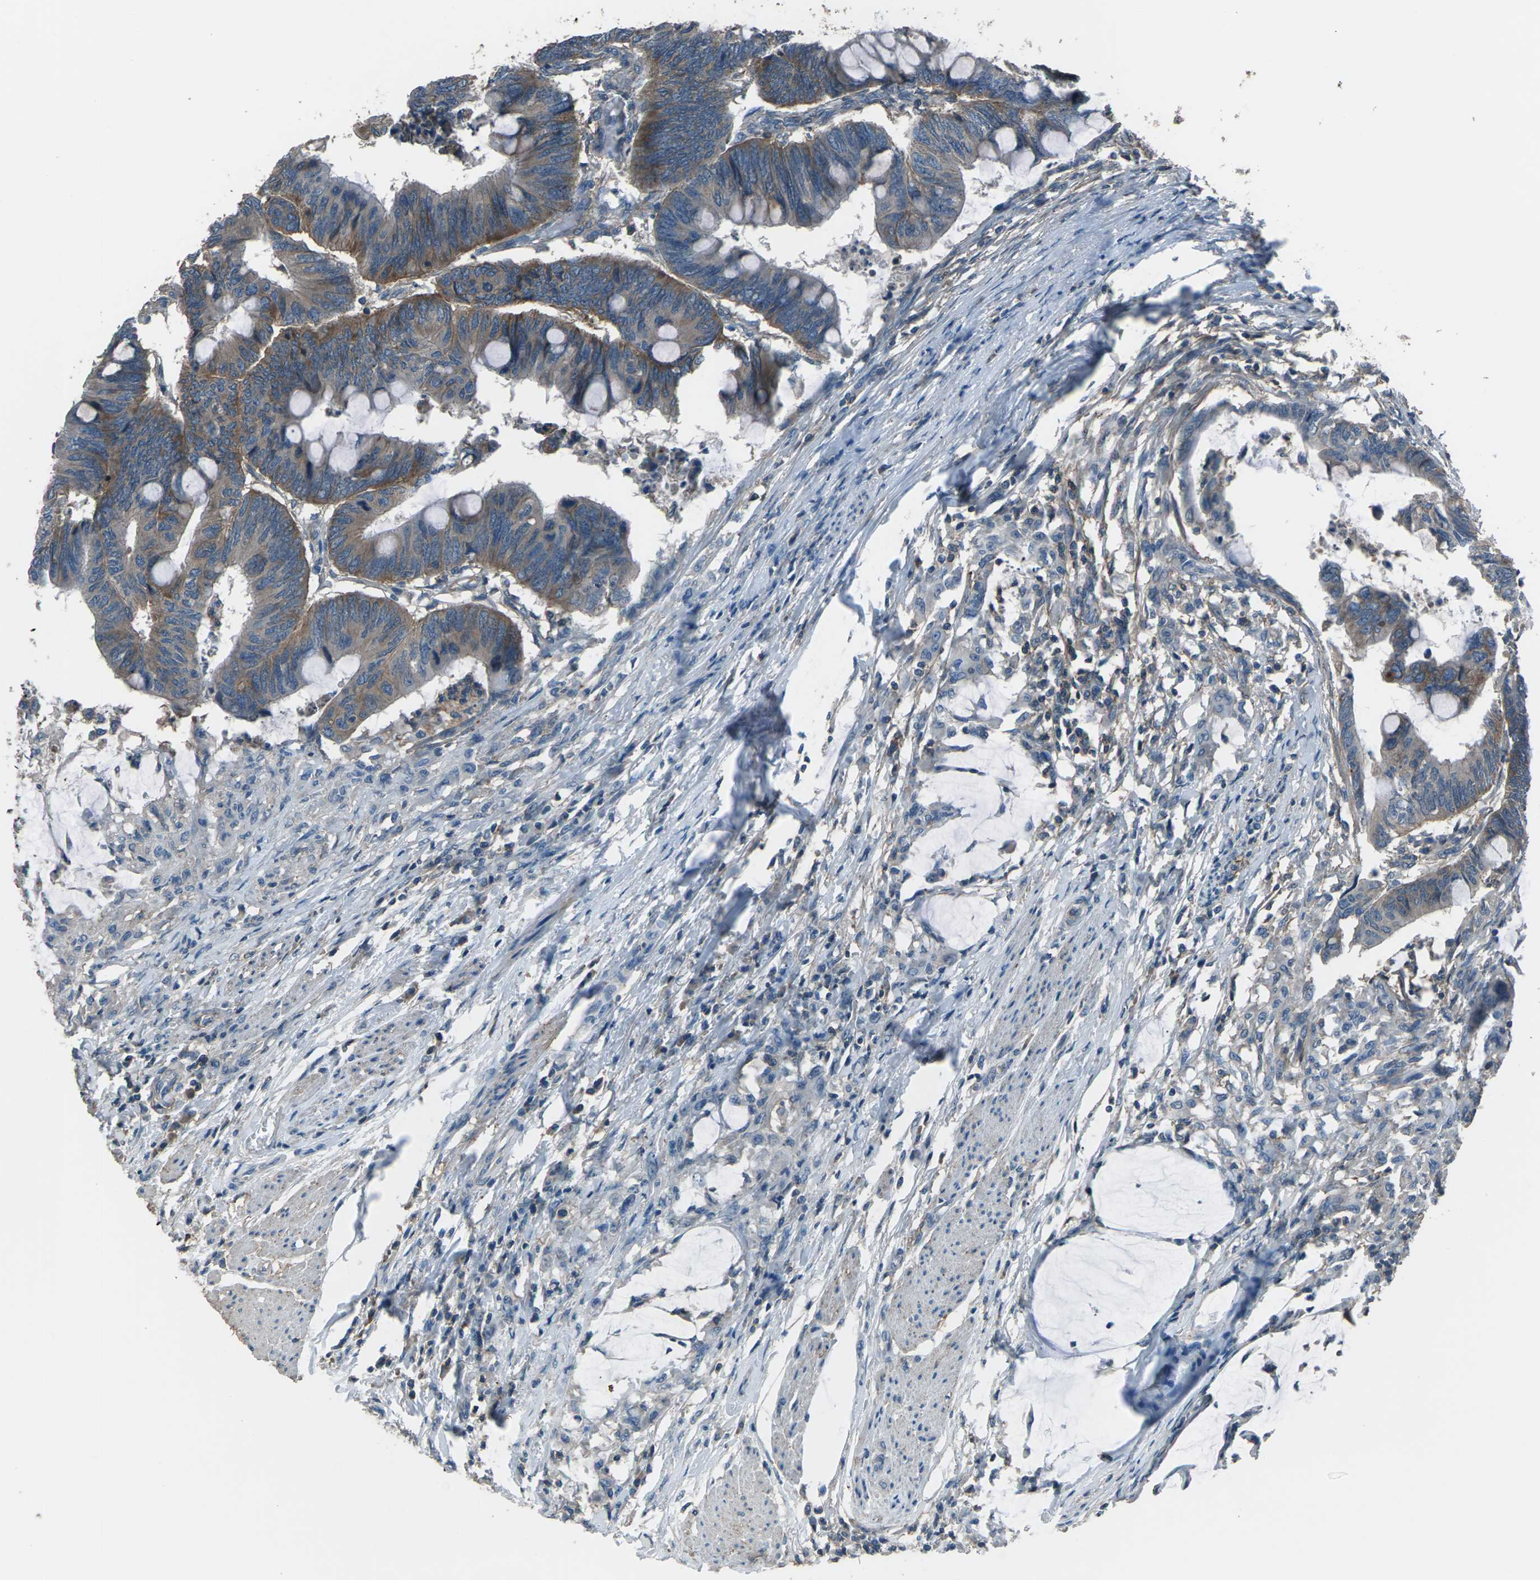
{"staining": {"intensity": "weak", "quantity": ">75%", "location": "cytoplasmic/membranous"}, "tissue": "colorectal cancer", "cell_type": "Tumor cells", "image_type": "cancer", "snomed": [{"axis": "morphology", "description": "Normal tissue, NOS"}, {"axis": "morphology", "description": "Adenocarcinoma, NOS"}, {"axis": "topography", "description": "Rectum"}, {"axis": "topography", "description": "Peripheral nerve tissue"}], "caption": "The photomicrograph demonstrates immunohistochemical staining of adenocarcinoma (colorectal). There is weak cytoplasmic/membranous staining is appreciated in approximately >75% of tumor cells. (brown staining indicates protein expression, while blue staining denotes nuclei).", "gene": "CMTM4", "patient": {"sex": "male", "age": 92}}